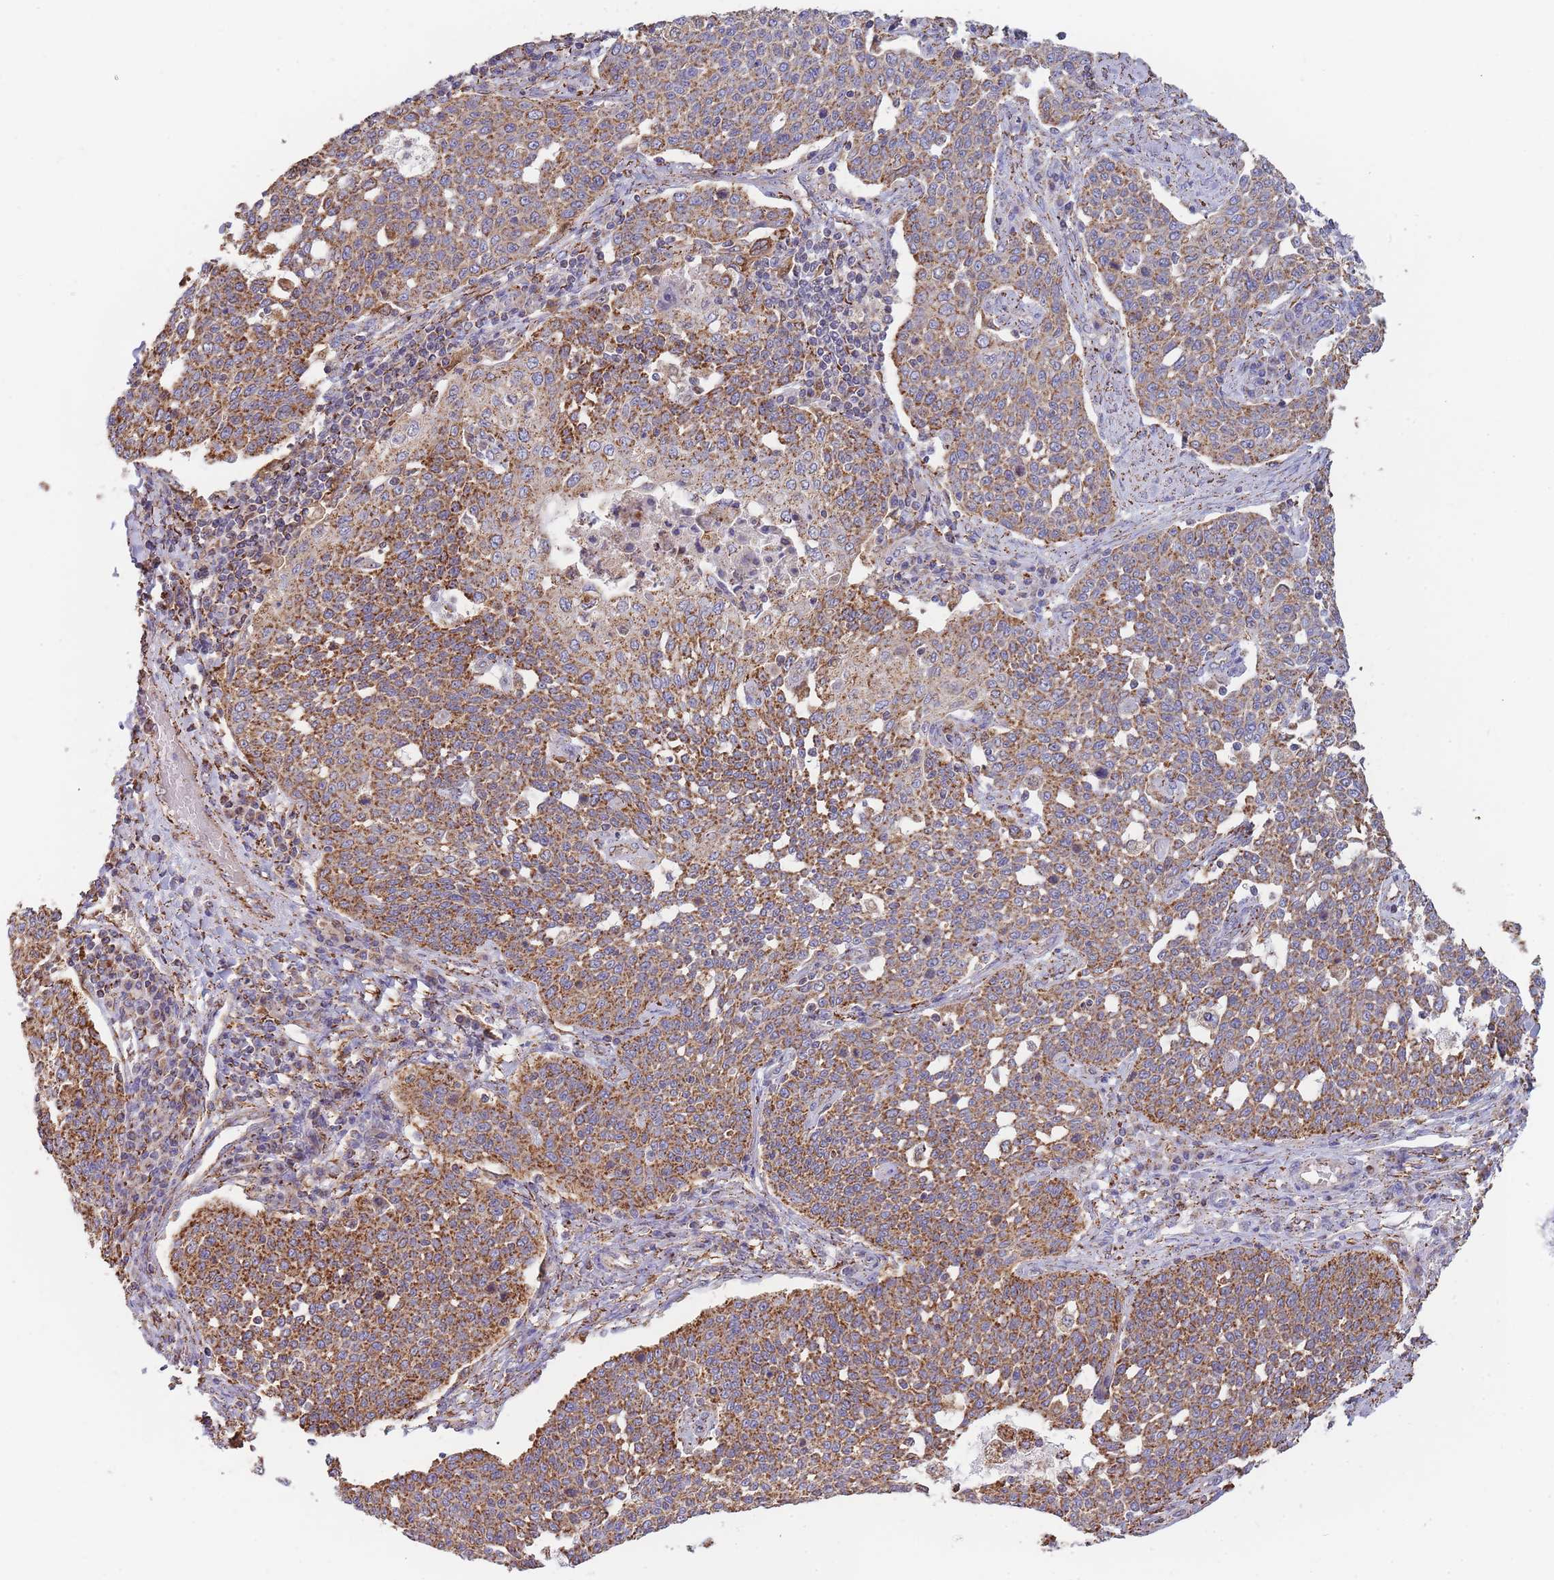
{"staining": {"intensity": "moderate", "quantity": ">75%", "location": "cytoplasmic/membranous"}, "tissue": "cervical cancer", "cell_type": "Tumor cells", "image_type": "cancer", "snomed": [{"axis": "morphology", "description": "Squamous cell carcinoma, NOS"}, {"axis": "topography", "description": "Cervix"}], "caption": "Protein expression analysis of squamous cell carcinoma (cervical) displays moderate cytoplasmic/membranous staining in approximately >75% of tumor cells.", "gene": "MRPL17", "patient": {"sex": "female", "age": 34}}